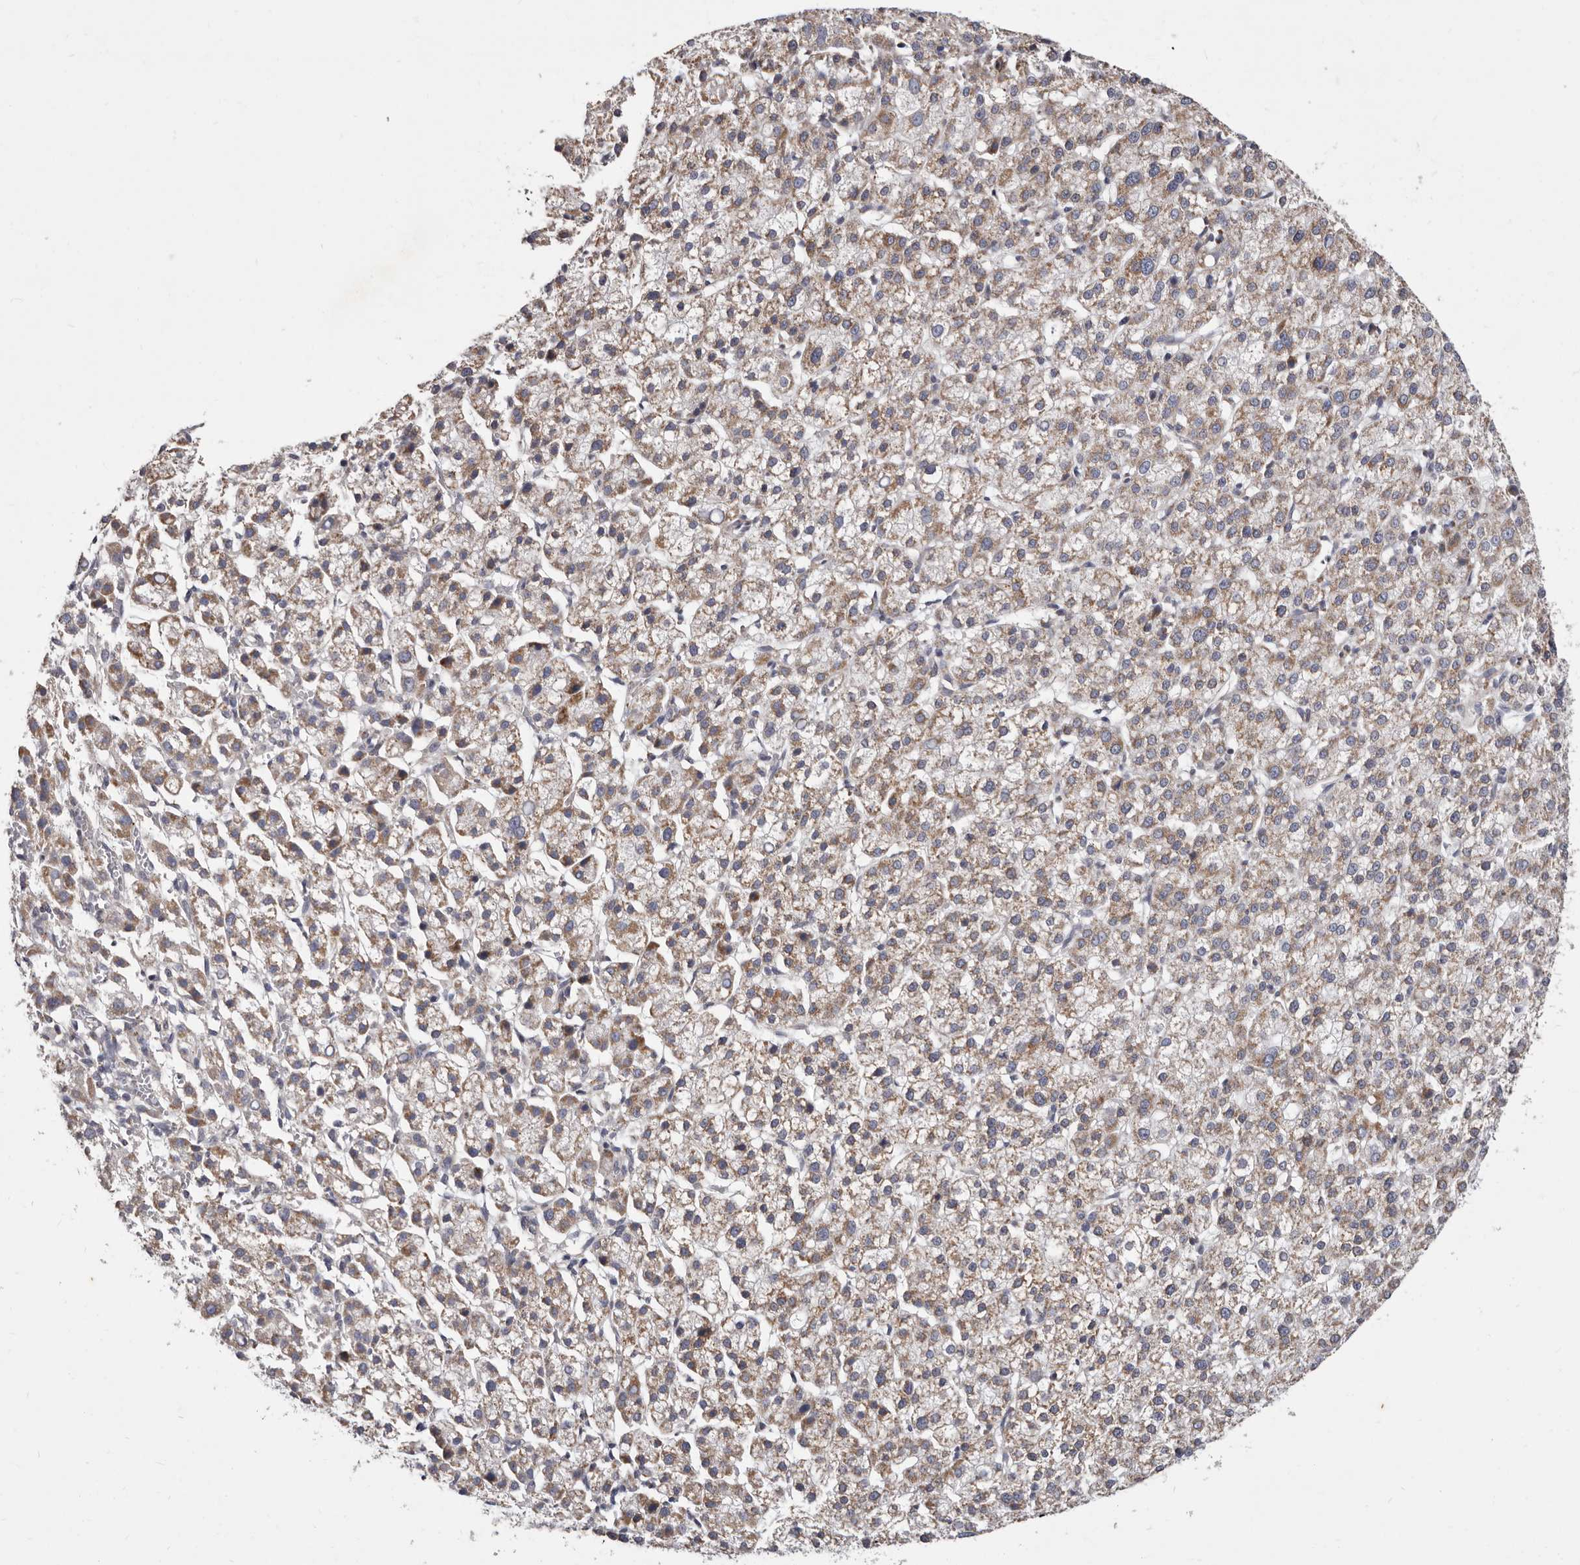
{"staining": {"intensity": "moderate", "quantity": ">75%", "location": "cytoplasmic/membranous"}, "tissue": "liver cancer", "cell_type": "Tumor cells", "image_type": "cancer", "snomed": [{"axis": "morphology", "description": "Carcinoma, Hepatocellular, NOS"}, {"axis": "topography", "description": "Liver"}], "caption": "Immunohistochemistry (IHC) image of neoplastic tissue: human liver cancer stained using immunohistochemistry (IHC) shows medium levels of moderate protein expression localized specifically in the cytoplasmic/membranous of tumor cells, appearing as a cytoplasmic/membranous brown color.", "gene": "TIMM17B", "patient": {"sex": "female", "age": 58}}